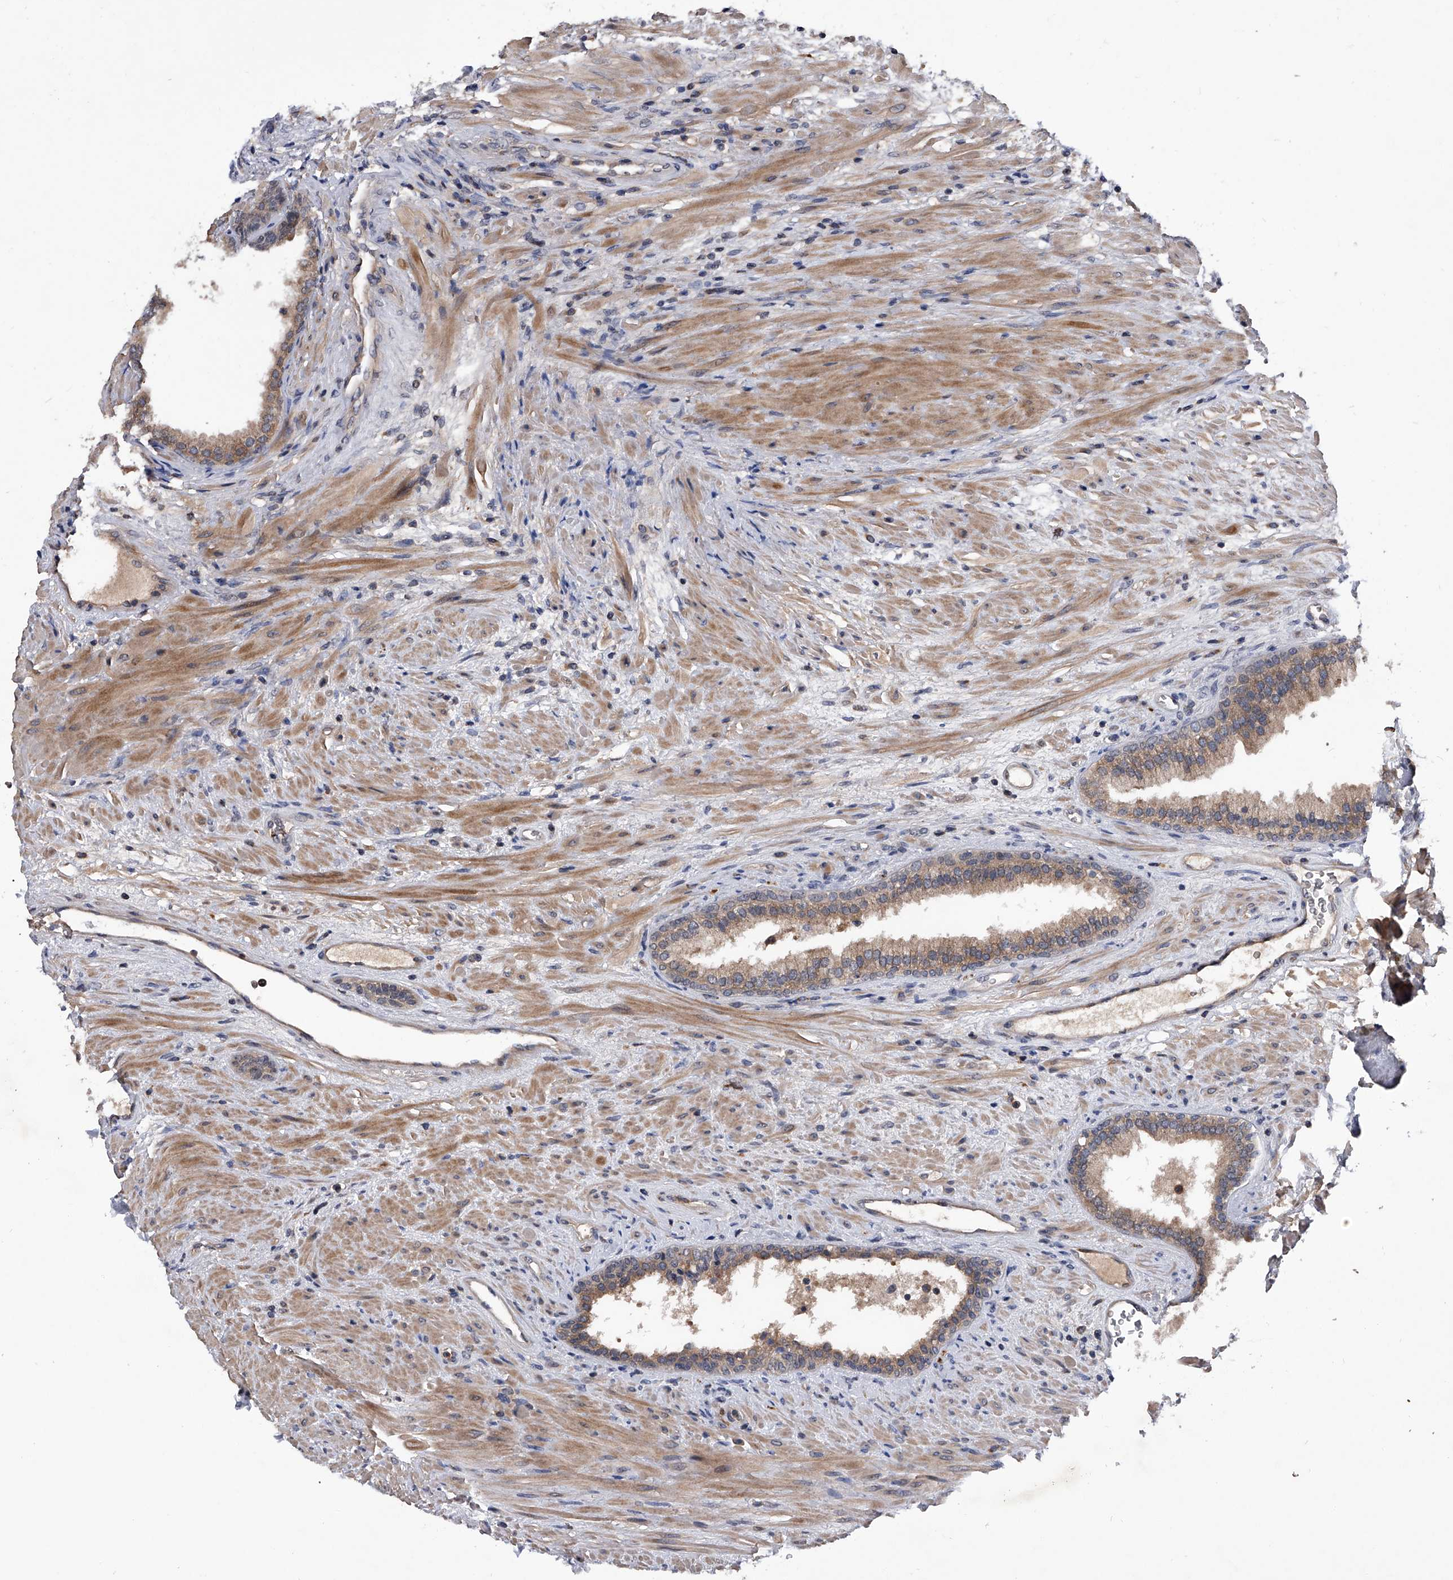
{"staining": {"intensity": "weak", "quantity": "25%-75%", "location": "cytoplasmic/membranous"}, "tissue": "prostate", "cell_type": "Glandular cells", "image_type": "normal", "snomed": [{"axis": "morphology", "description": "Normal tissue, NOS"}, {"axis": "topography", "description": "Prostate"}], "caption": "Immunohistochemical staining of unremarkable prostate reveals 25%-75% levels of weak cytoplasmic/membranous protein positivity in about 25%-75% of glandular cells.", "gene": "ZNF30", "patient": {"sex": "male", "age": 76}}